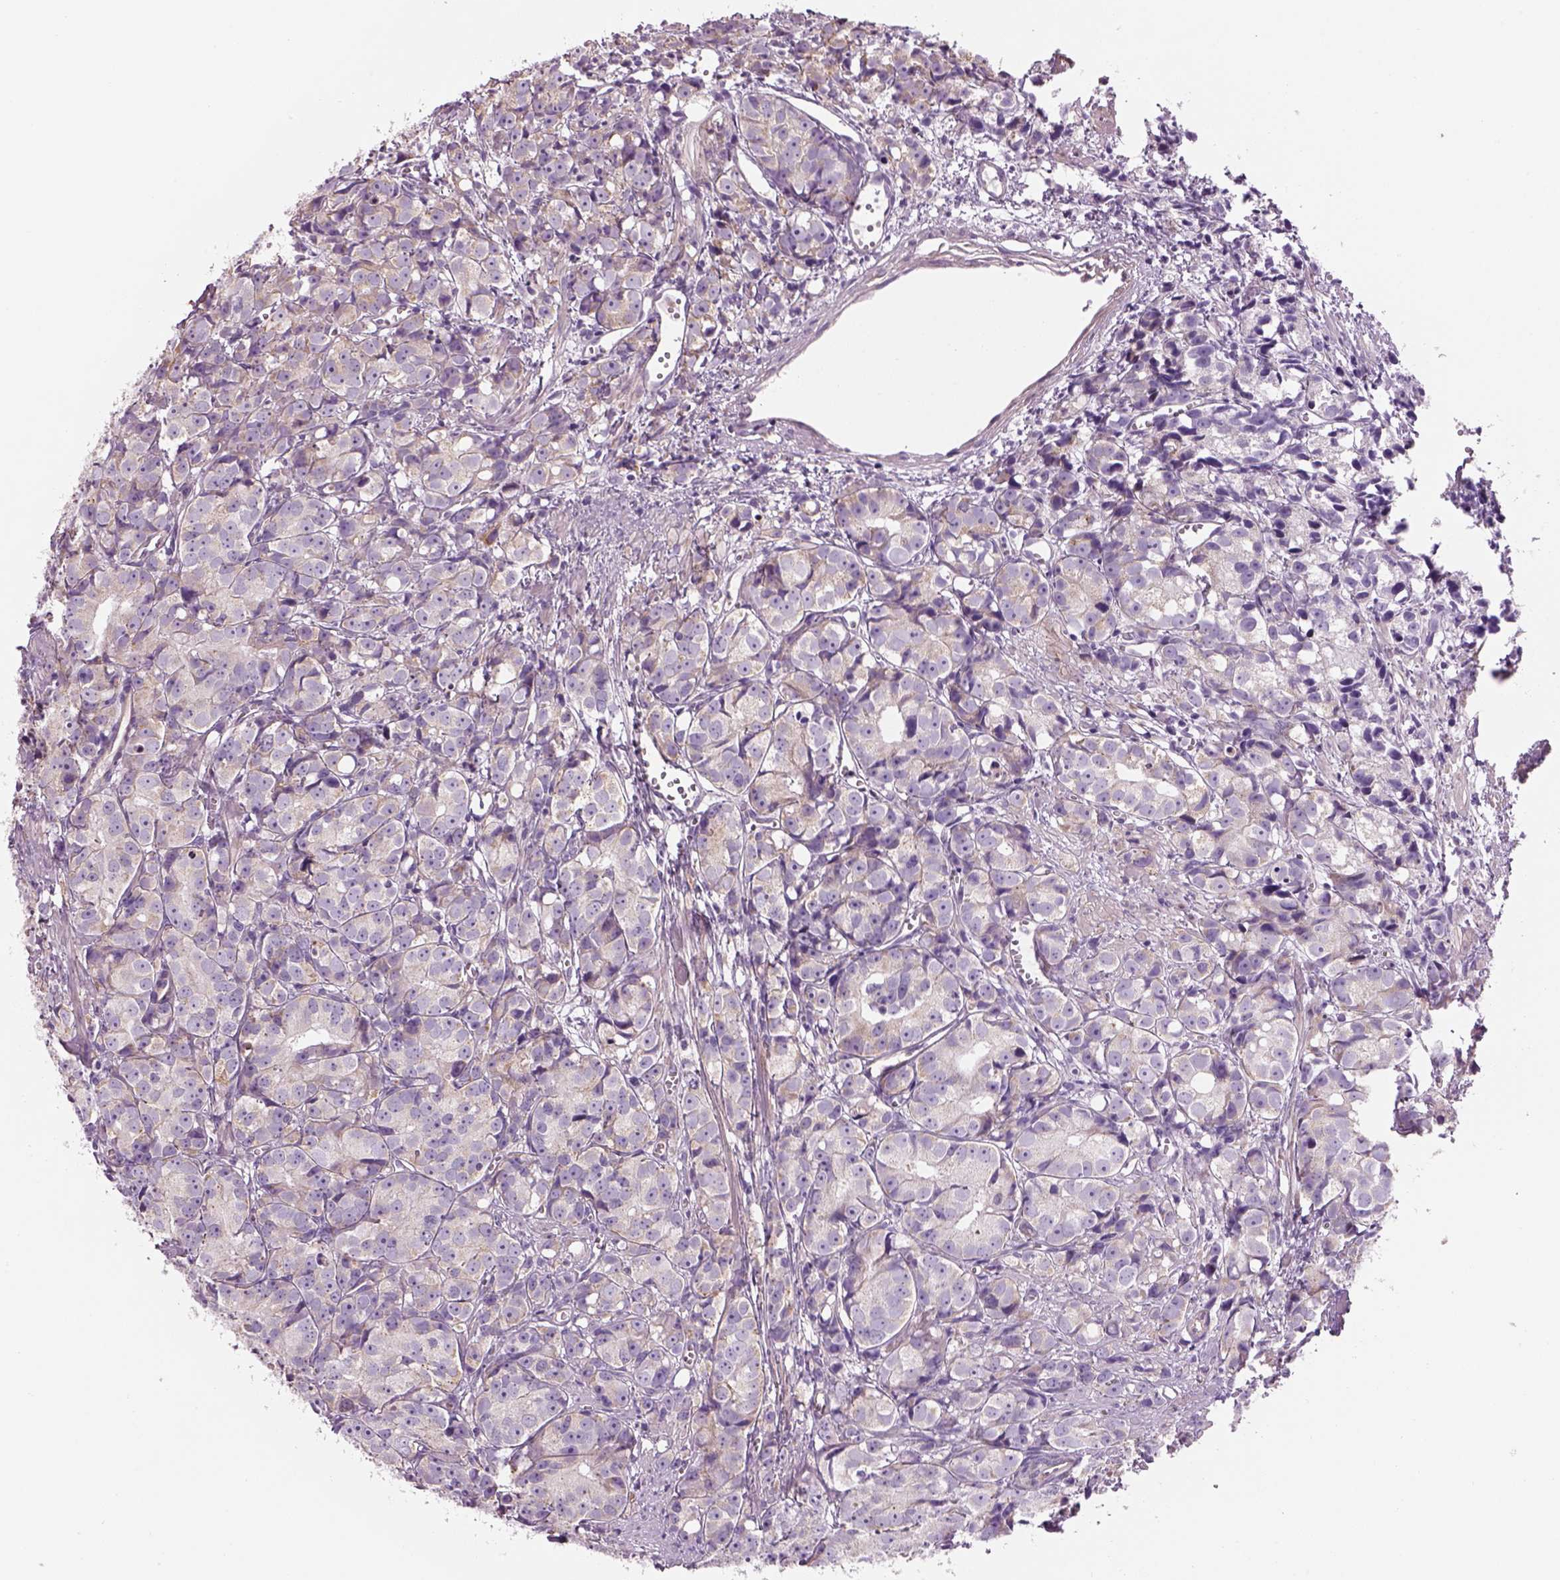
{"staining": {"intensity": "weak", "quantity": "<25%", "location": "cytoplasmic/membranous"}, "tissue": "prostate cancer", "cell_type": "Tumor cells", "image_type": "cancer", "snomed": [{"axis": "morphology", "description": "Adenocarcinoma, High grade"}, {"axis": "topography", "description": "Prostate"}], "caption": "An image of human high-grade adenocarcinoma (prostate) is negative for staining in tumor cells.", "gene": "IFT52", "patient": {"sex": "male", "age": 77}}